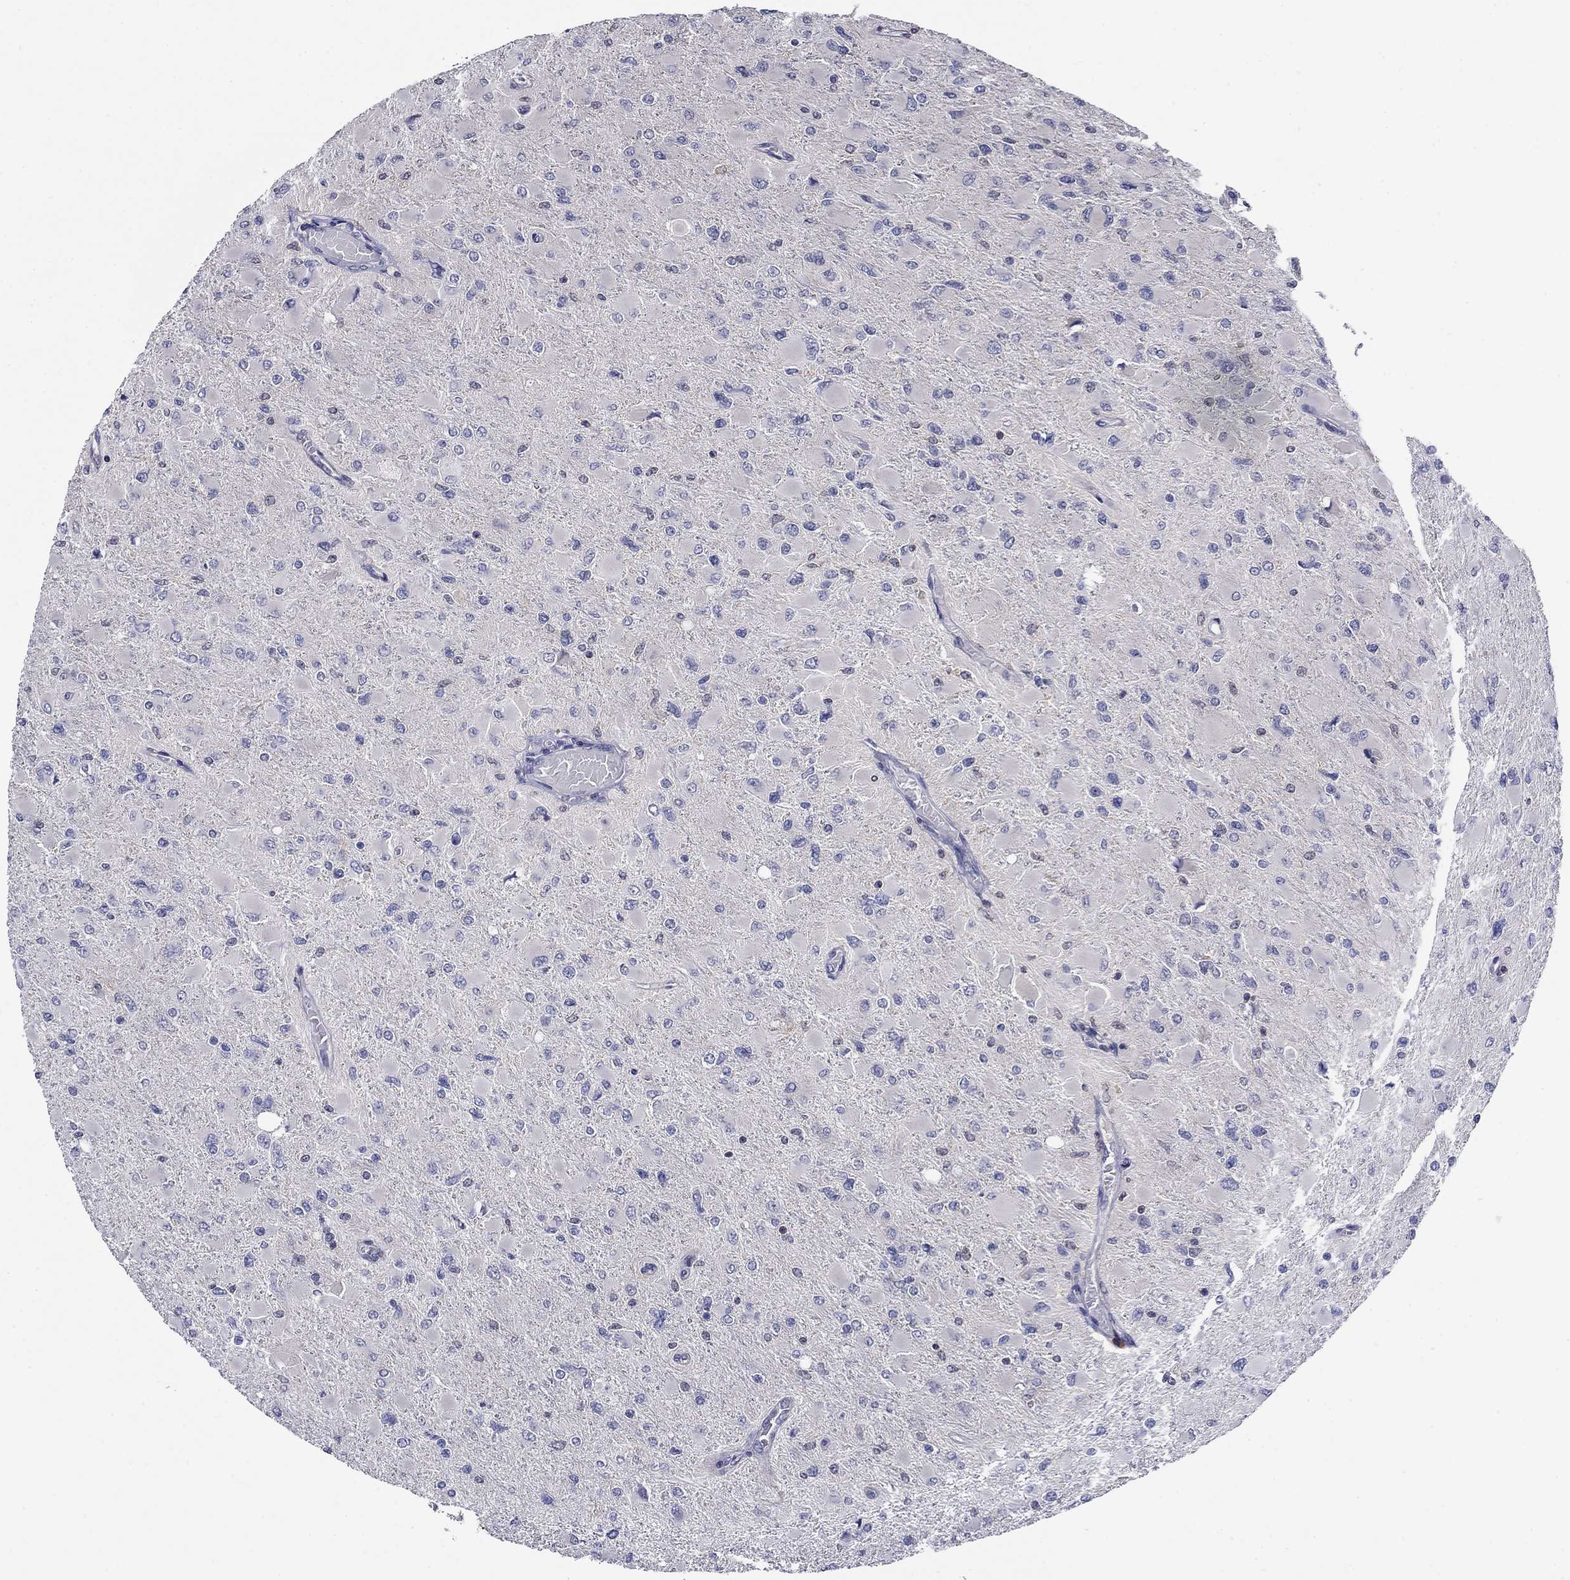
{"staining": {"intensity": "negative", "quantity": "none", "location": "none"}, "tissue": "glioma", "cell_type": "Tumor cells", "image_type": "cancer", "snomed": [{"axis": "morphology", "description": "Glioma, malignant, High grade"}, {"axis": "topography", "description": "Cerebral cortex"}], "caption": "Human glioma stained for a protein using IHC demonstrates no expression in tumor cells.", "gene": "POU2F2", "patient": {"sex": "female", "age": 36}}